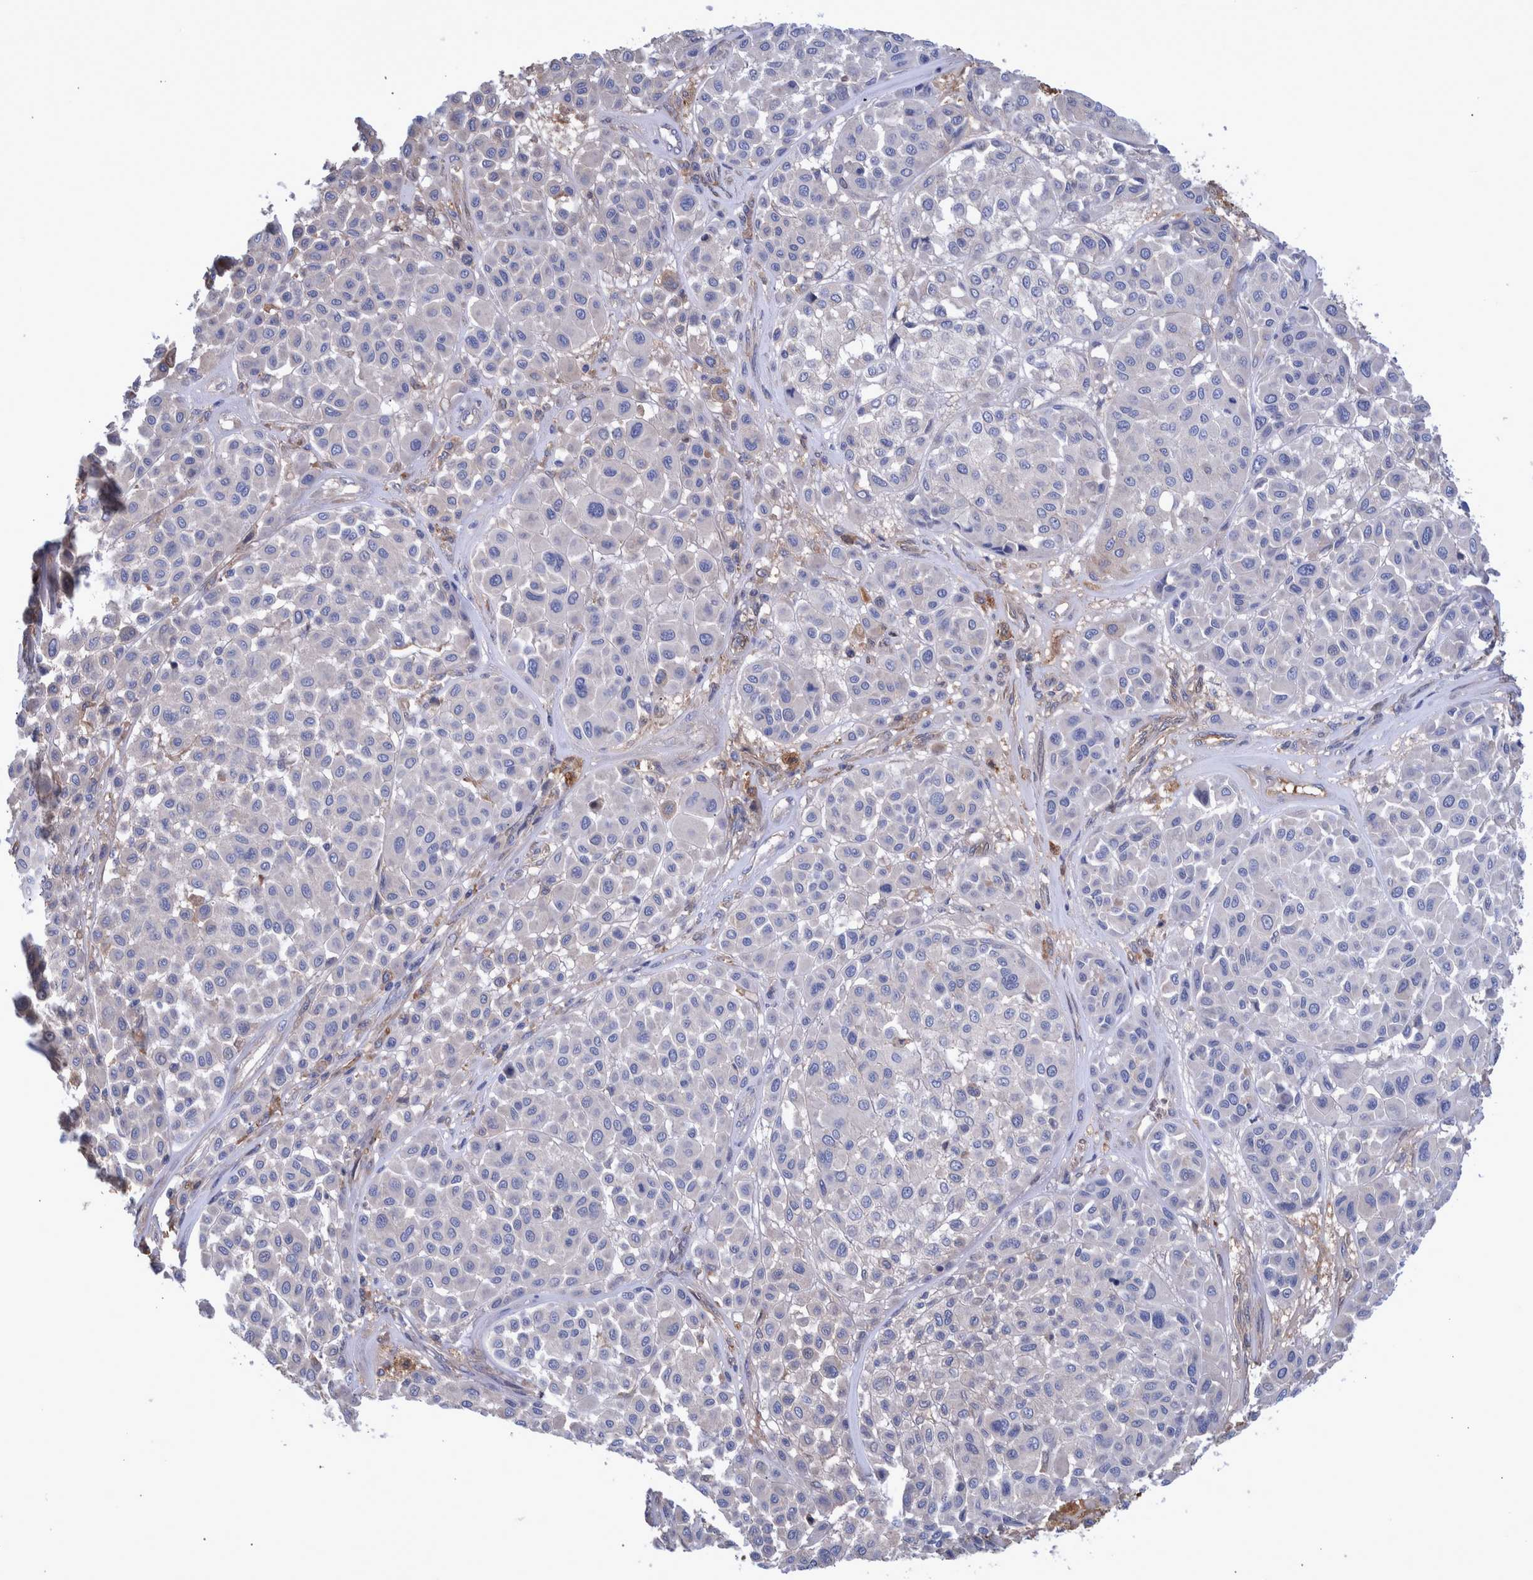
{"staining": {"intensity": "negative", "quantity": "none", "location": "none"}, "tissue": "melanoma", "cell_type": "Tumor cells", "image_type": "cancer", "snomed": [{"axis": "morphology", "description": "Malignant melanoma, Metastatic site"}, {"axis": "topography", "description": "Soft tissue"}], "caption": "Melanoma stained for a protein using immunohistochemistry demonstrates no expression tumor cells.", "gene": "DLL4", "patient": {"sex": "male", "age": 41}}